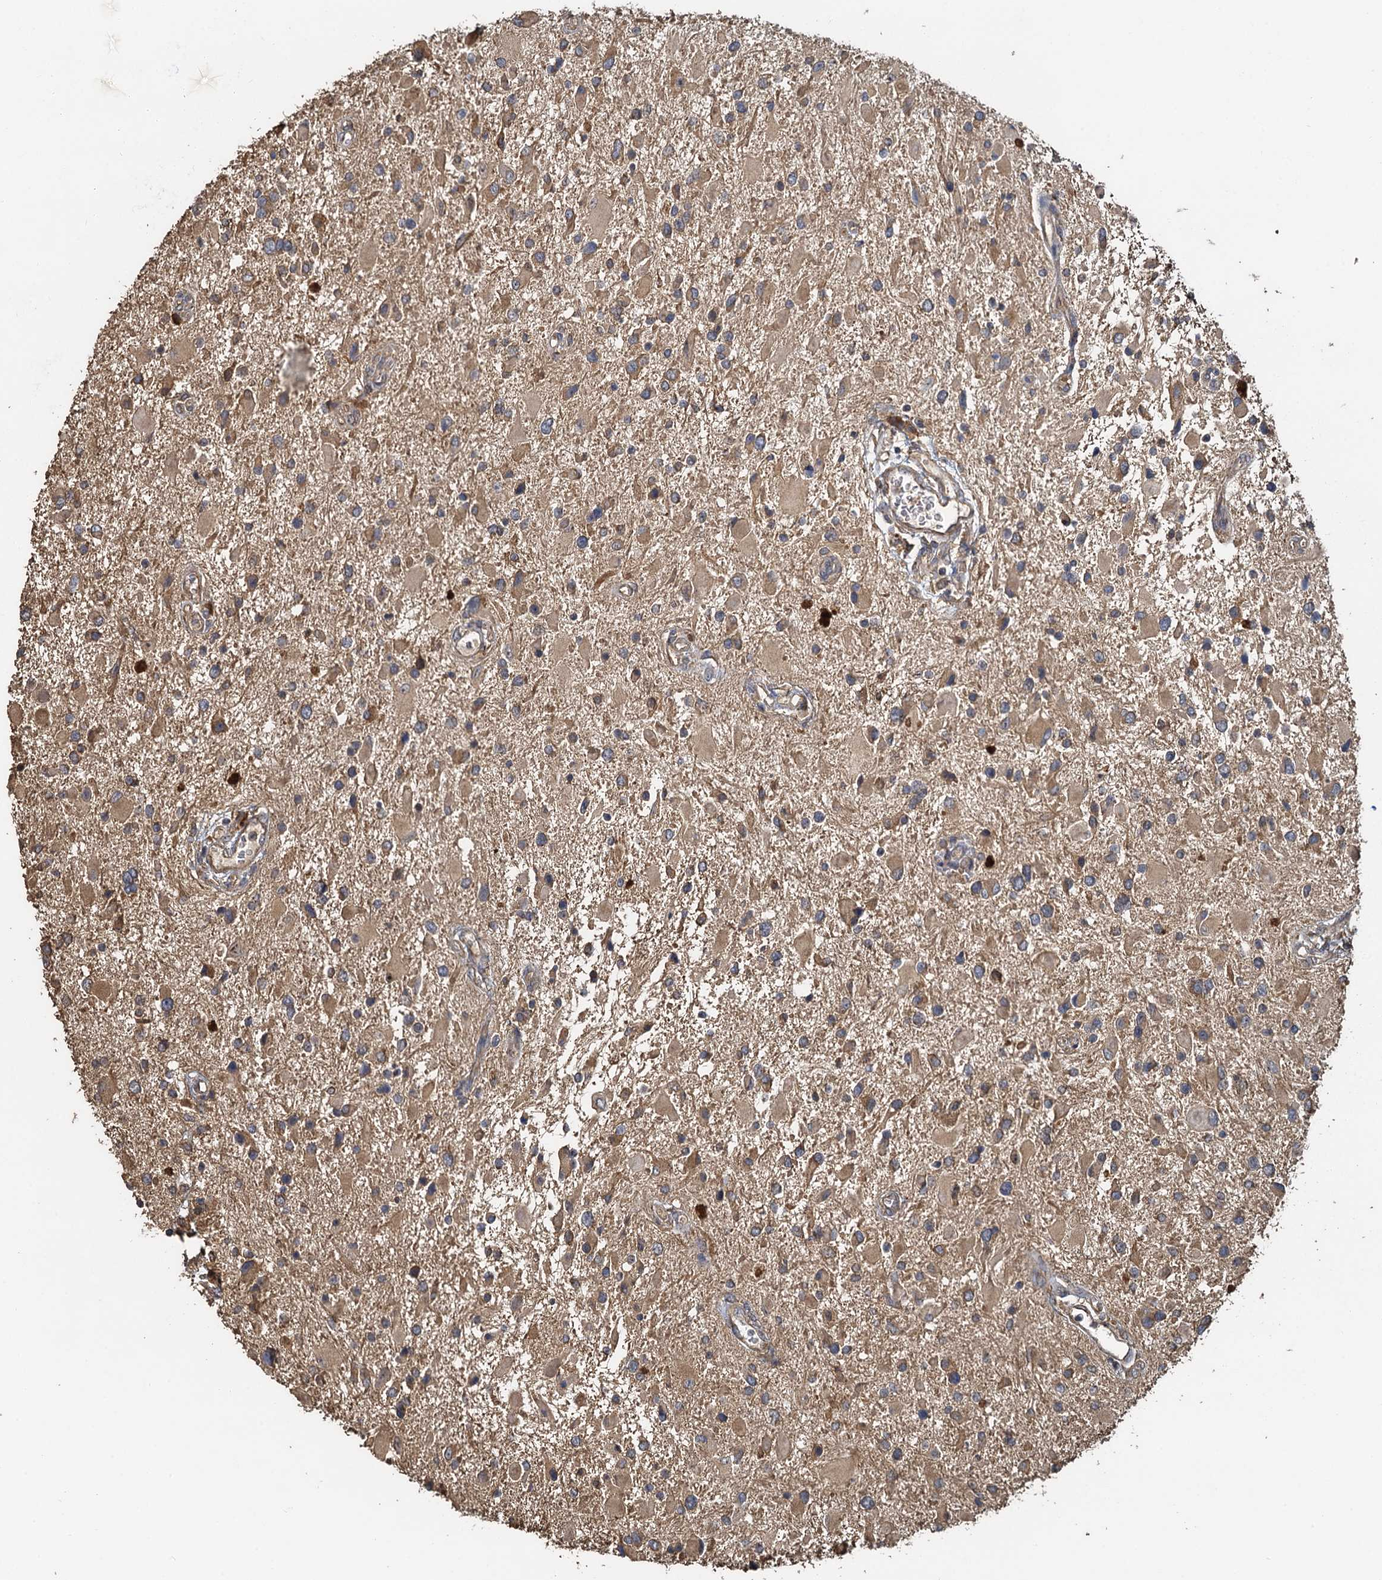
{"staining": {"intensity": "moderate", "quantity": ">75%", "location": "cytoplasmic/membranous"}, "tissue": "glioma", "cell_type": "Tumor cells", "image_type": "cancer", "snomed": [{"axis": "morphology", "description": "Glioma, malignant, High grade"}, {"axis": "topography", "description": "Brain"}], "caption": "The immunohistochemical stain highlights moderate cytoplasmic/membranous staining in tumor cells of malignant glioma (high-grade) tissue.", "gene": "HYI", "patient": {"sex": "male", "age": 53}}